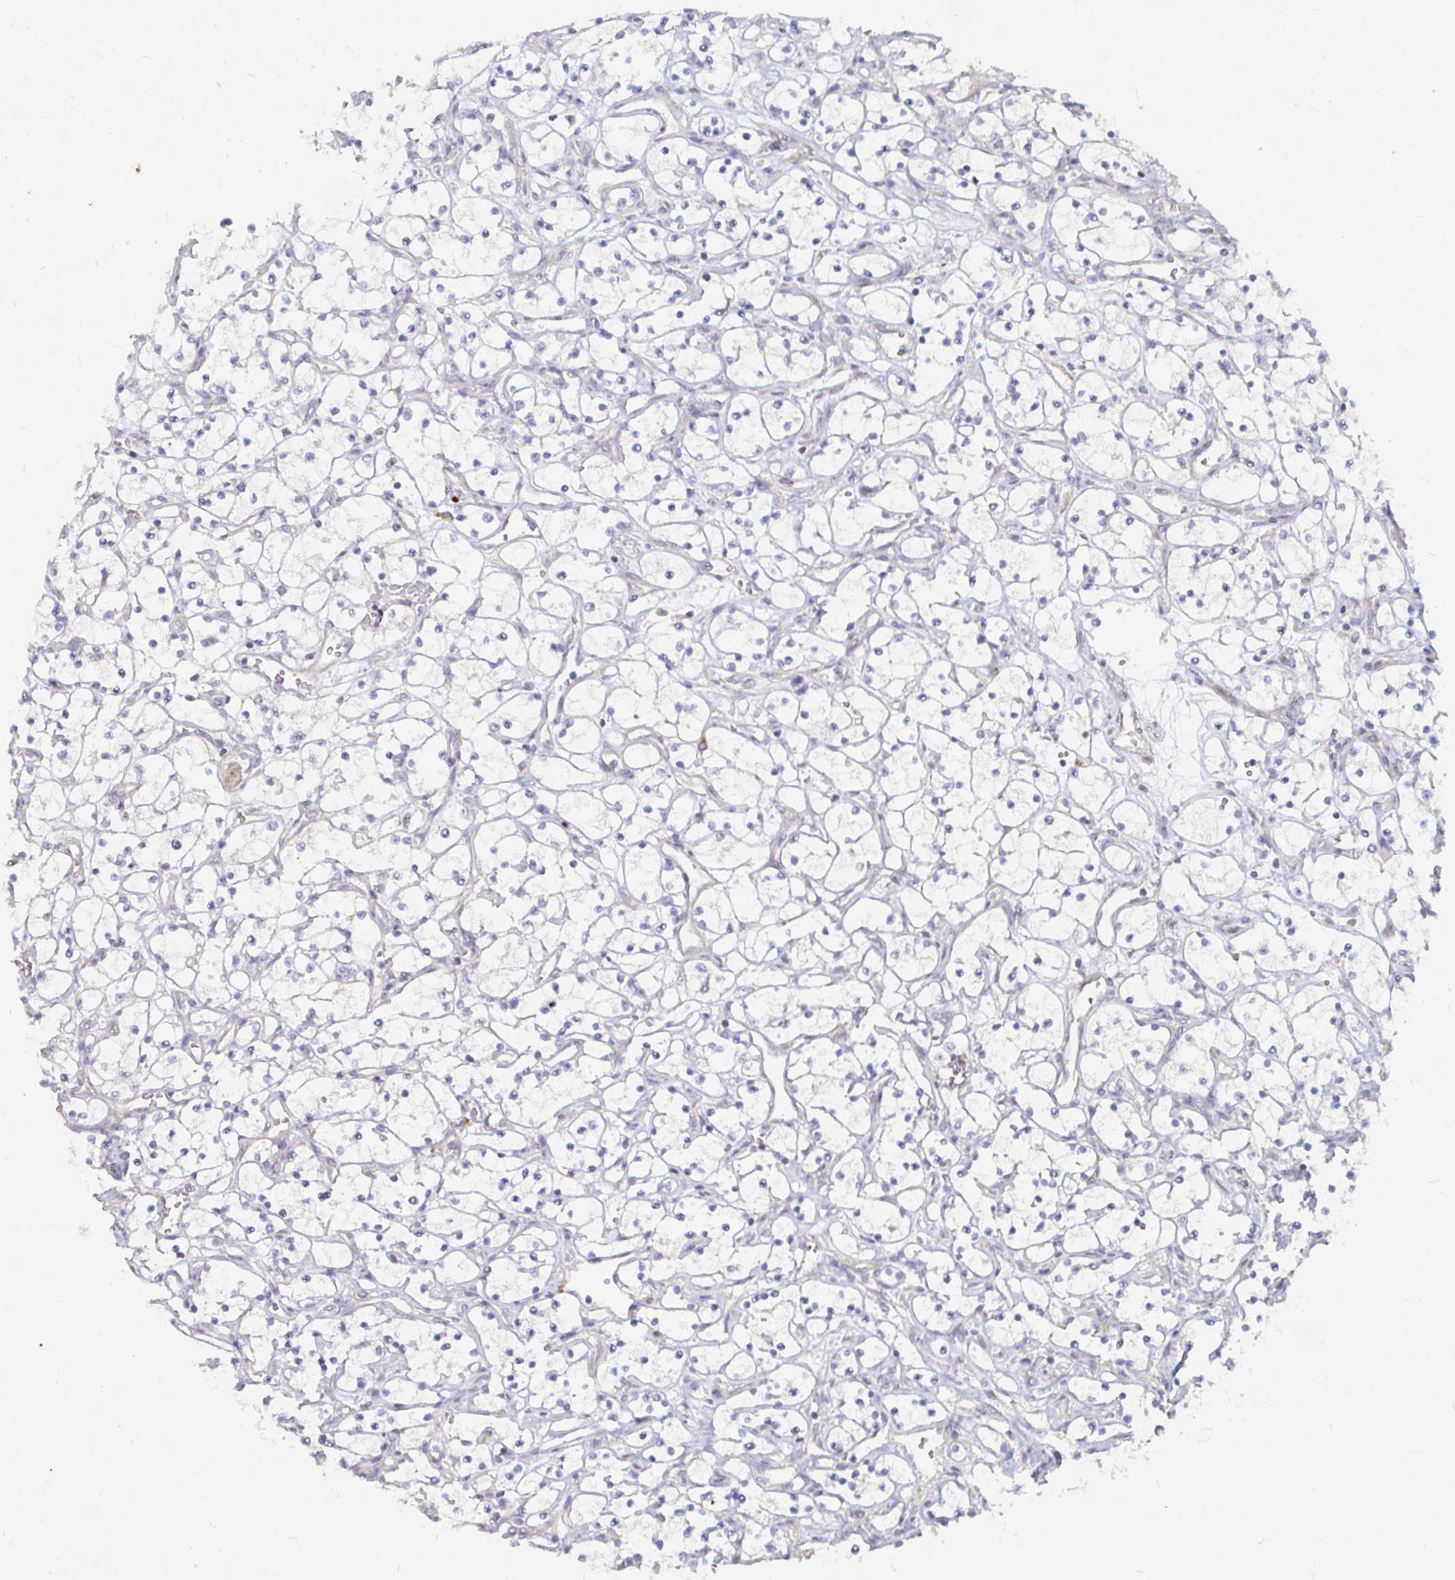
{"staining": {"intensity": "negative", "quantity": "none", "location": "none"}, "tissue": "renal cancer", "cell_type": "Tumor cells", "image_type": "cancer", "snomed": [{"axis": "morphology", "description": "Adenocarcinoma, NOS"}, {"axis": "topography", "description": "Kidney"}], "caption": "Human renal cancer stained for a protein using IHC shows no positivity in tumor cells.", "gene": "SSH2", "patient": {"sex": "female", "age": 69}}